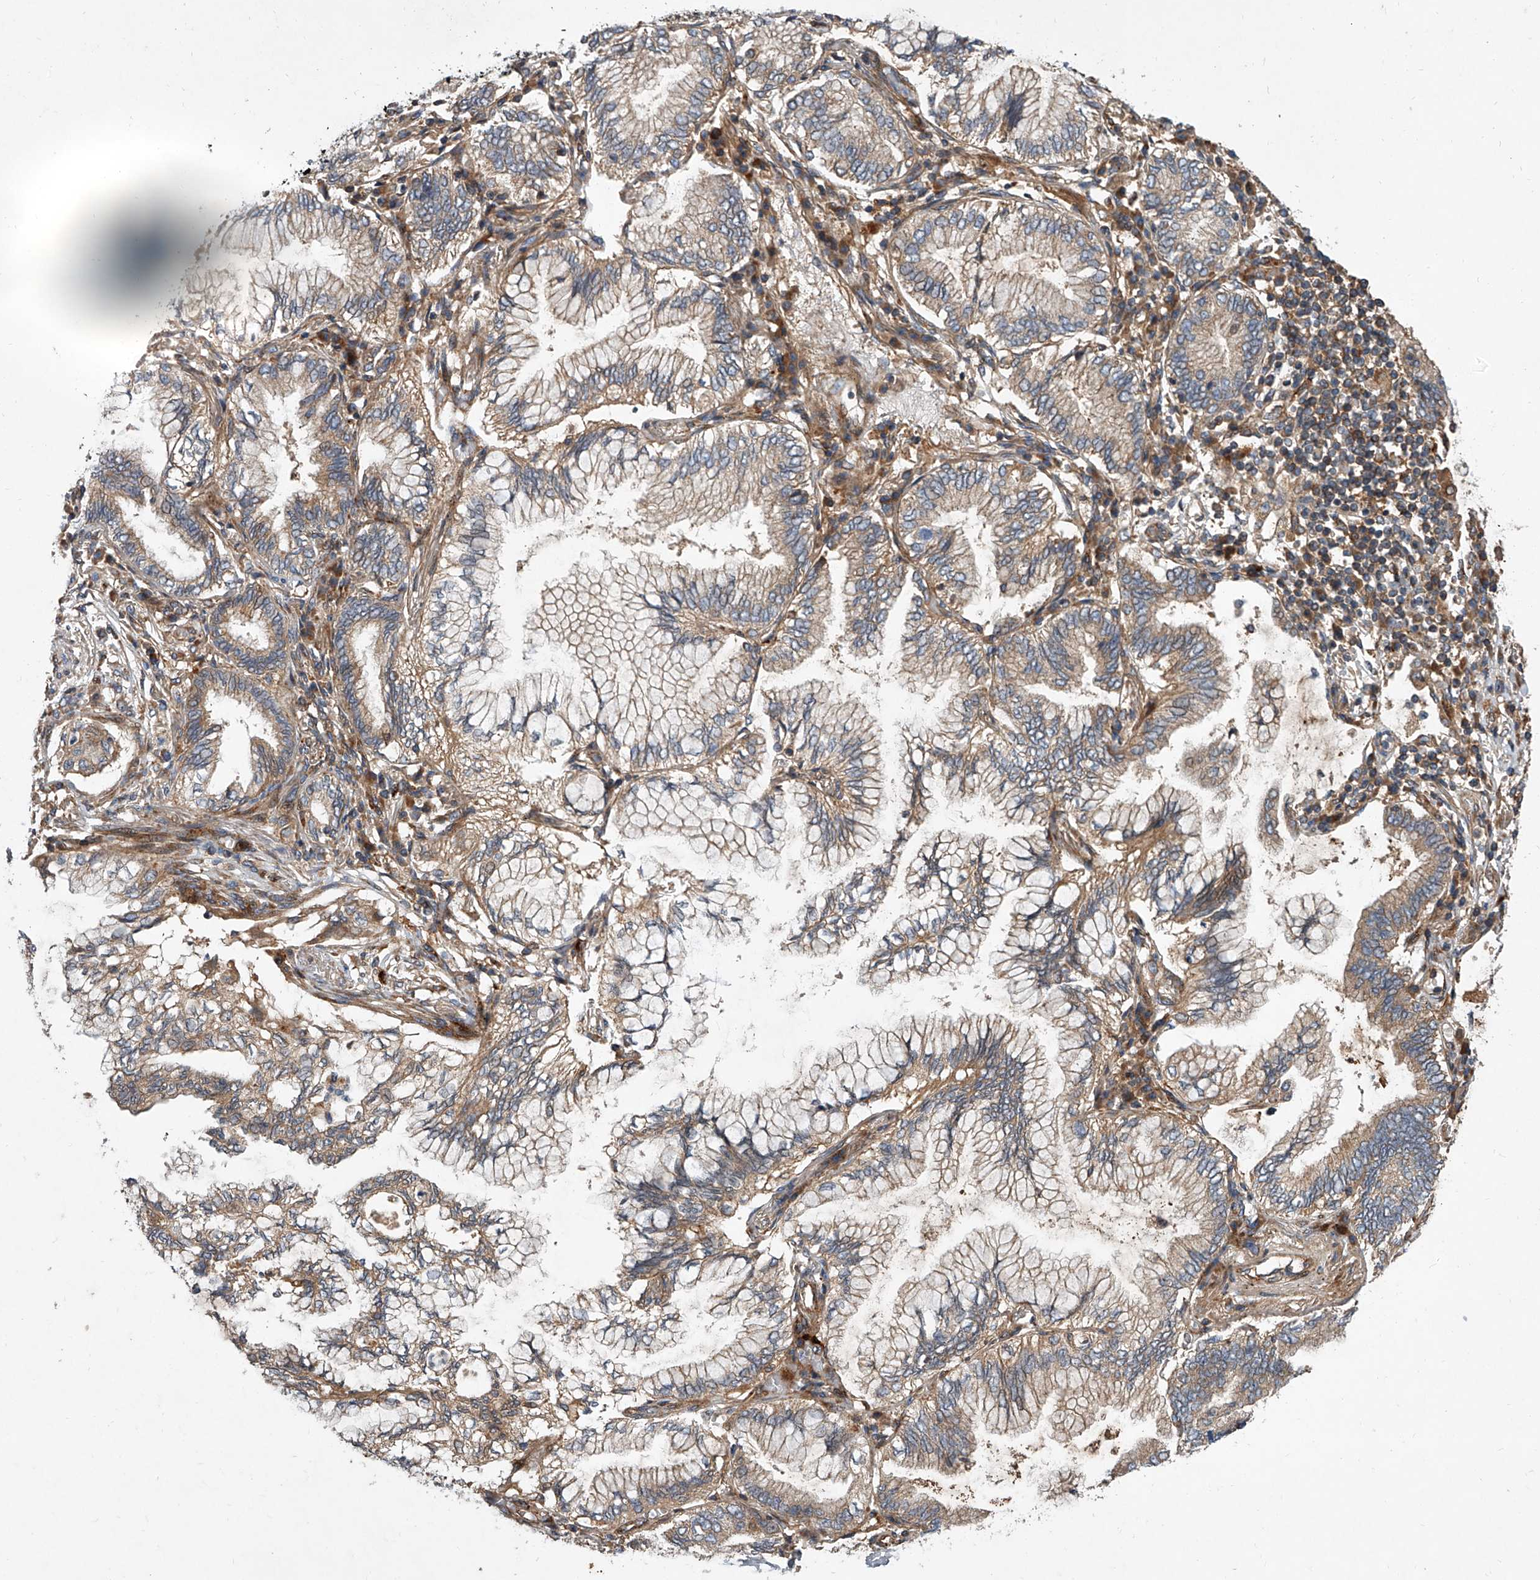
{"staining": {"intensity": "moderate", "quantity": "25%-75%", "location": "cytoplasmic/membranous"}, "tissue": "lung cancer", "cell_type": "Tumor cells", "image_type": "cancer", "snomed": [{"axis": "morphology", "description": "Adenocarcinoma, NOS"}, {"axis": "topography", "description": "Lung"}], "caption": "High-power microscopy captured an IHC image of lung adenocarcinoma, revealing moderate cytoplasmic/membranous expression in approximately 25%-75% of tumor cells.", "gene": "USP47", "patient": {"sex": "female", "age": 70}}